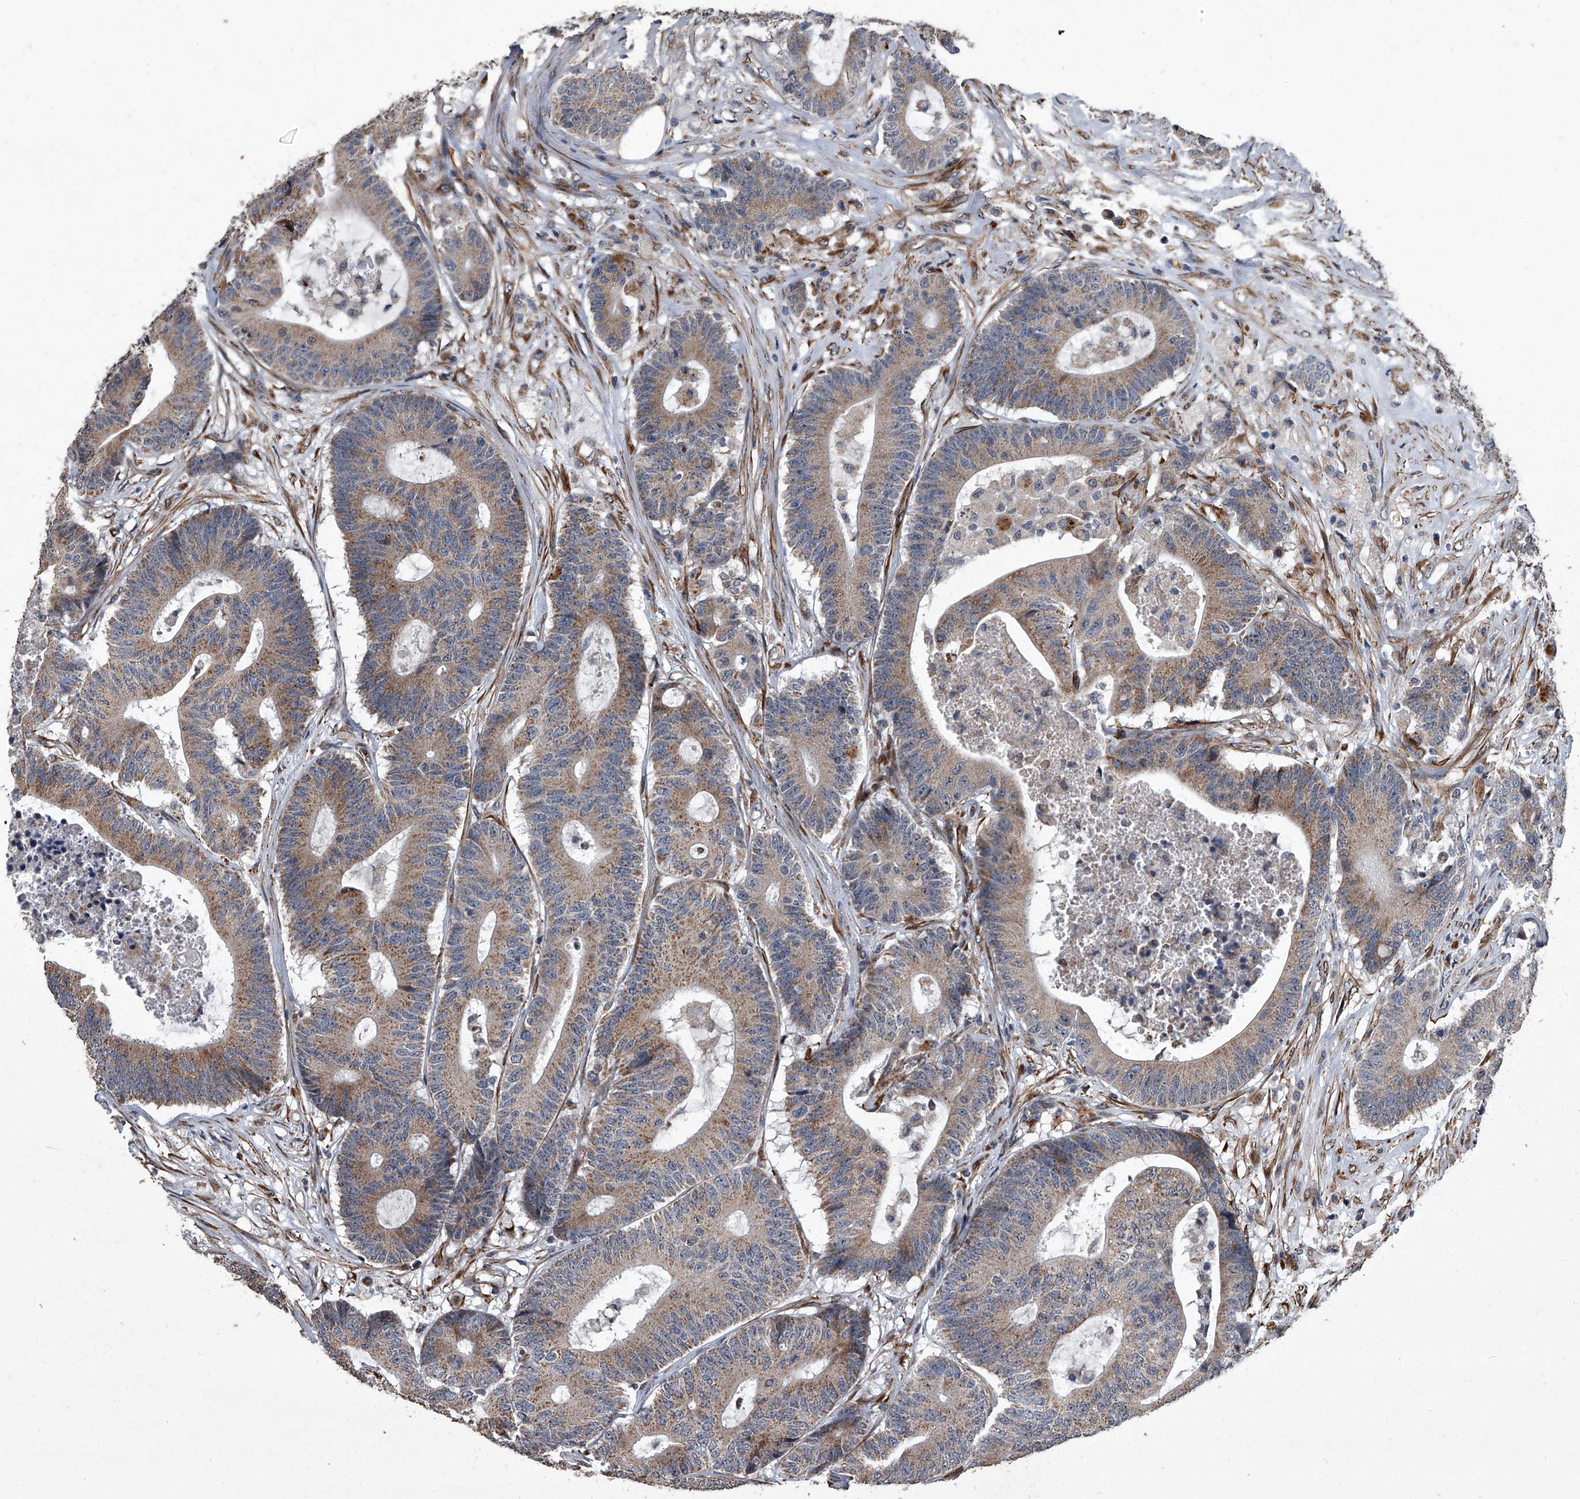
{"staining": {"intensity": "moderate", "quantity": ">75%", "location": "cytoplasmic/membranous"}, "tissue": "colorectal cancer", "cell_type": "Tumor cells", "image_type": "cancer", "snomed": [{"axis": "morphology", "description": "Adenocarcinoma, NOS"}, {"axis": "topography", "description": "Colon"}], "caption": "Protein expression analysis of colorectal cancer exhibits moderate cytoplasmic/membranous expression in approximately >75% of tumor cells.", "gene": "SIRT4", "patient": {"sex": "female", "age": 84}}